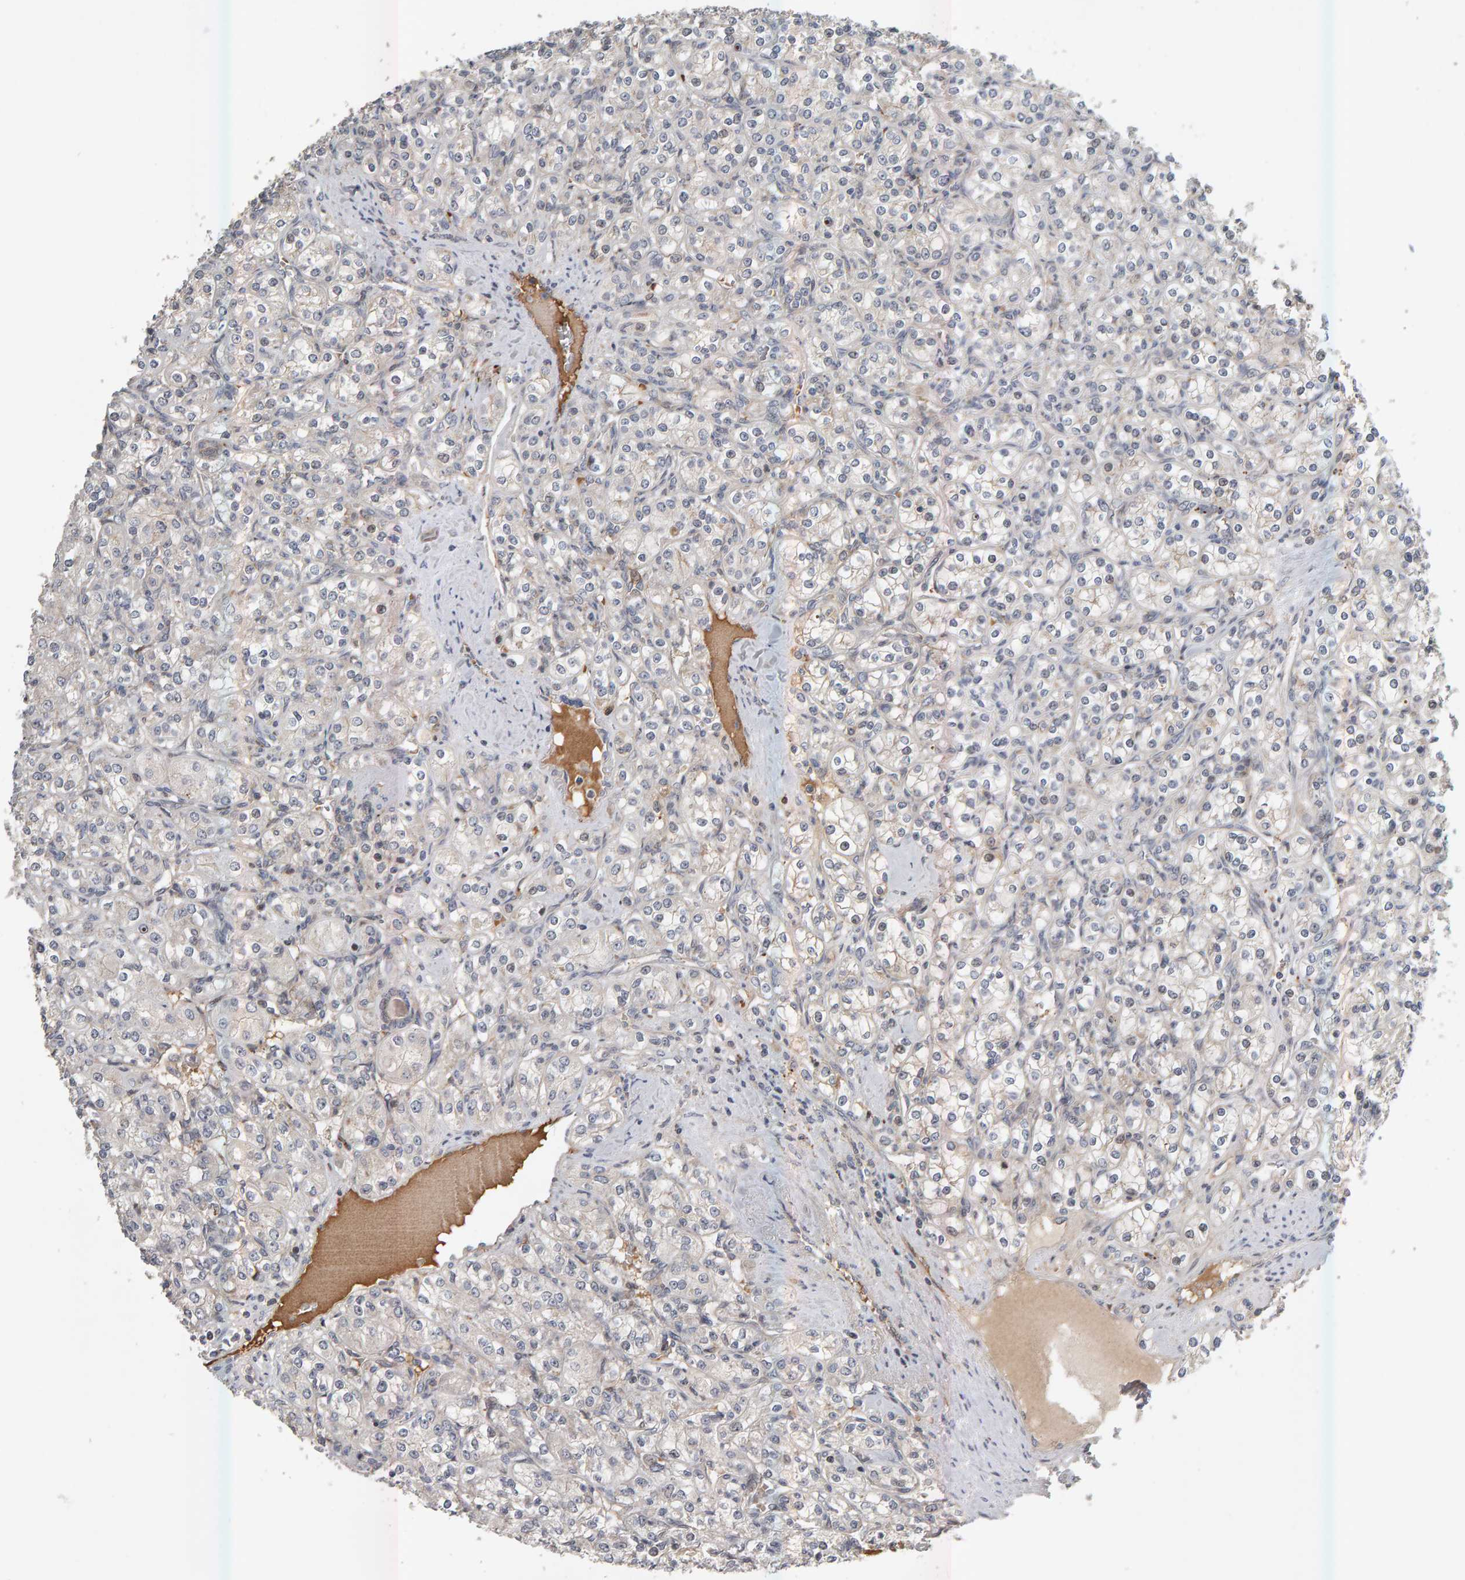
{"staining": {"intensity": "negative", "quantity": "none", "location": "none"}, "tissue": "renal cancer", "cell_type": "Tumor cells", "image_type": "cancer", "snomed": [{"axis": "morphology", "description": "Adenocarcinoma, NOS"}, {"axis": "topography", "description": "Kidney"}], "caption": "Protein analysis of renal cancer displays no significant staining in tumor cells.", "gene": "ZNF160", "patient": {"sex": "male", "age": 77}}